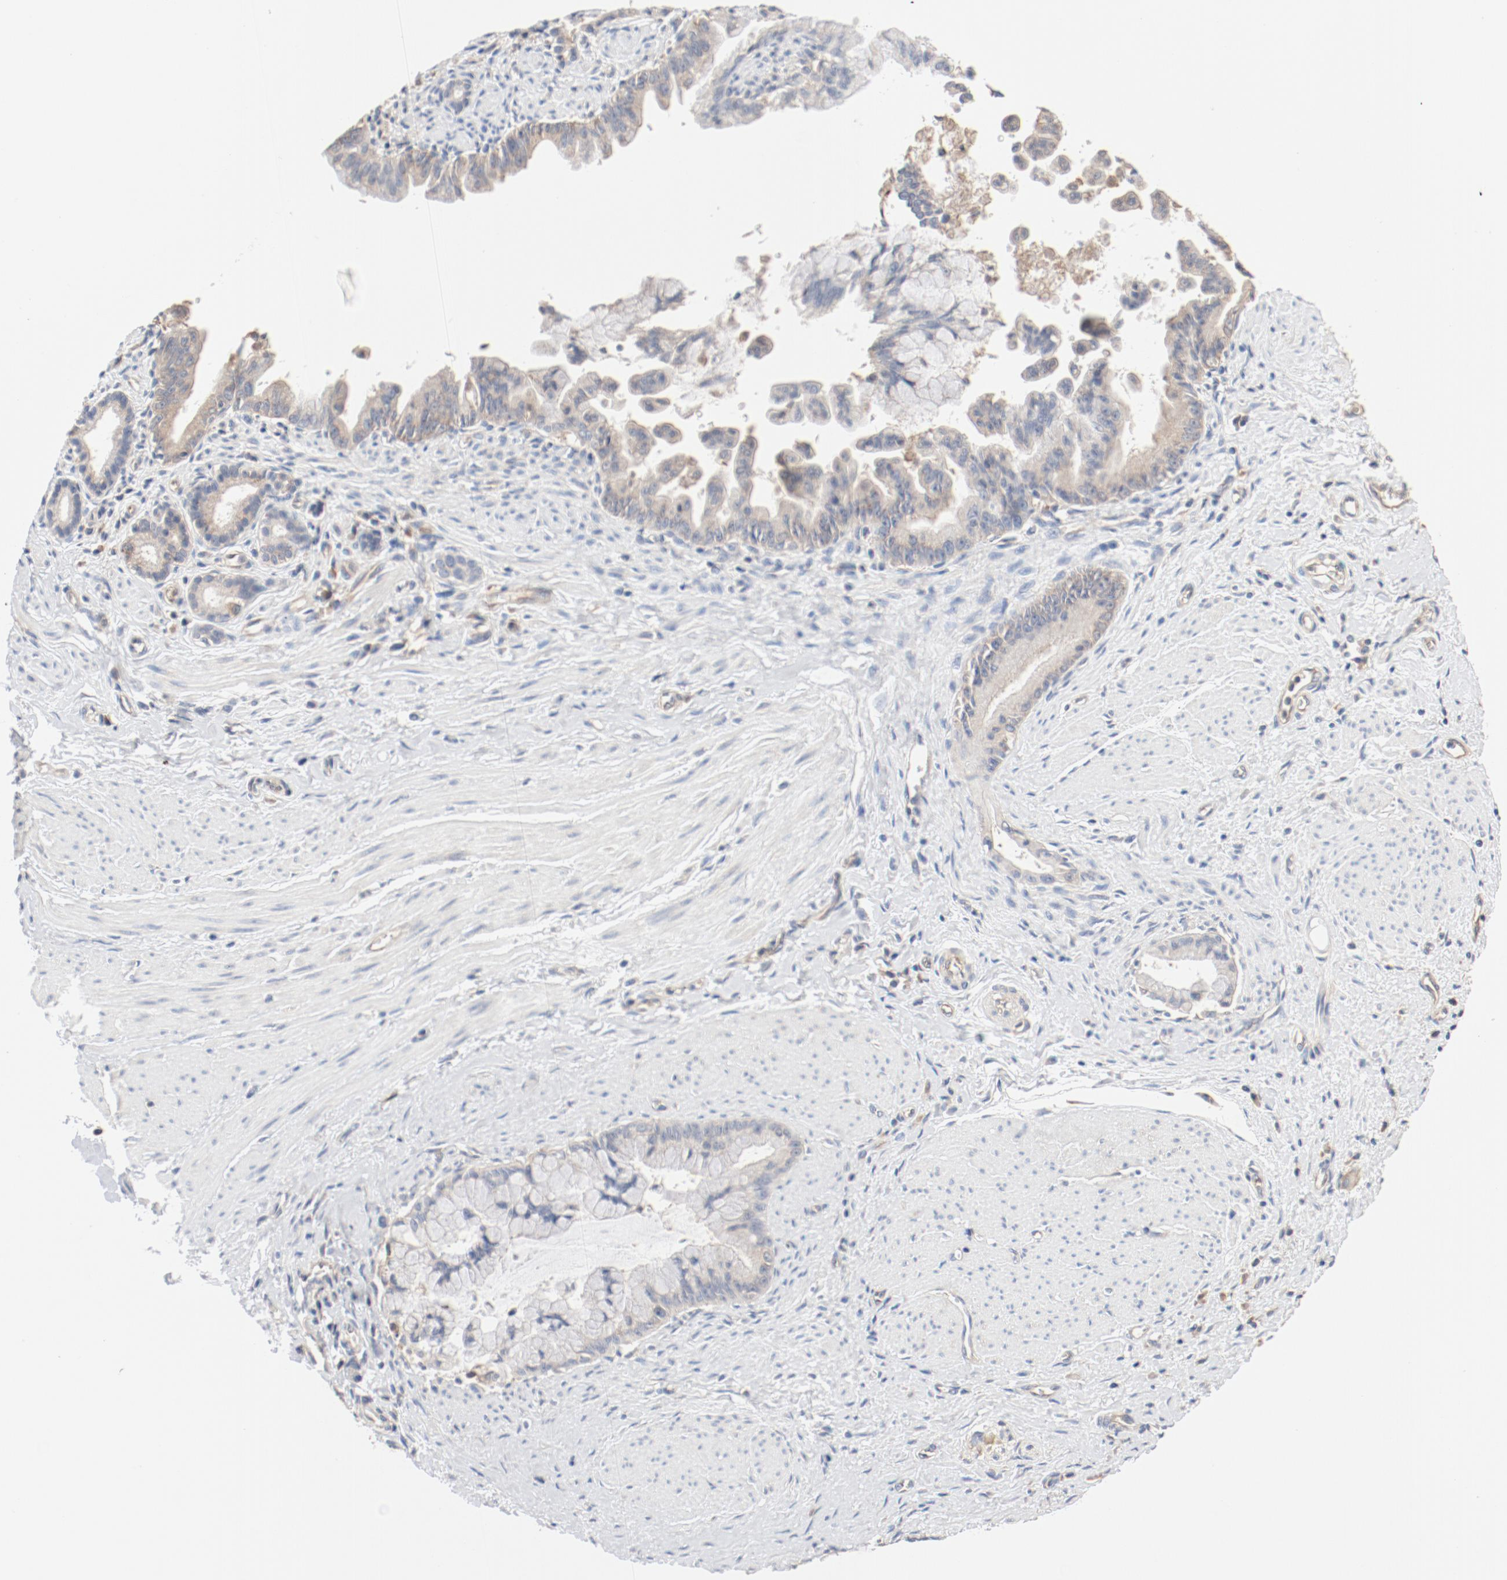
{"staining": {"intensity": "weak", "quantity": "25%-75%", "location": "cytoplasmic/membranous"}, "tissue": "pancreatic cancer", "cell_type": "Tumor cells", "image_type": "cancer", "snomed": [{"axis": "morphology", "description": "Adenocarcinoma, NOS"}, {"axis": "topography", "description": "Pancreas"}], "caption": "Human adenocarcinoma (pancreatic) stained with a protein marker exhibits weak staining in tumor cells.", "gene": "RPS6", "patient": {"sex": "male", "age": 59}}